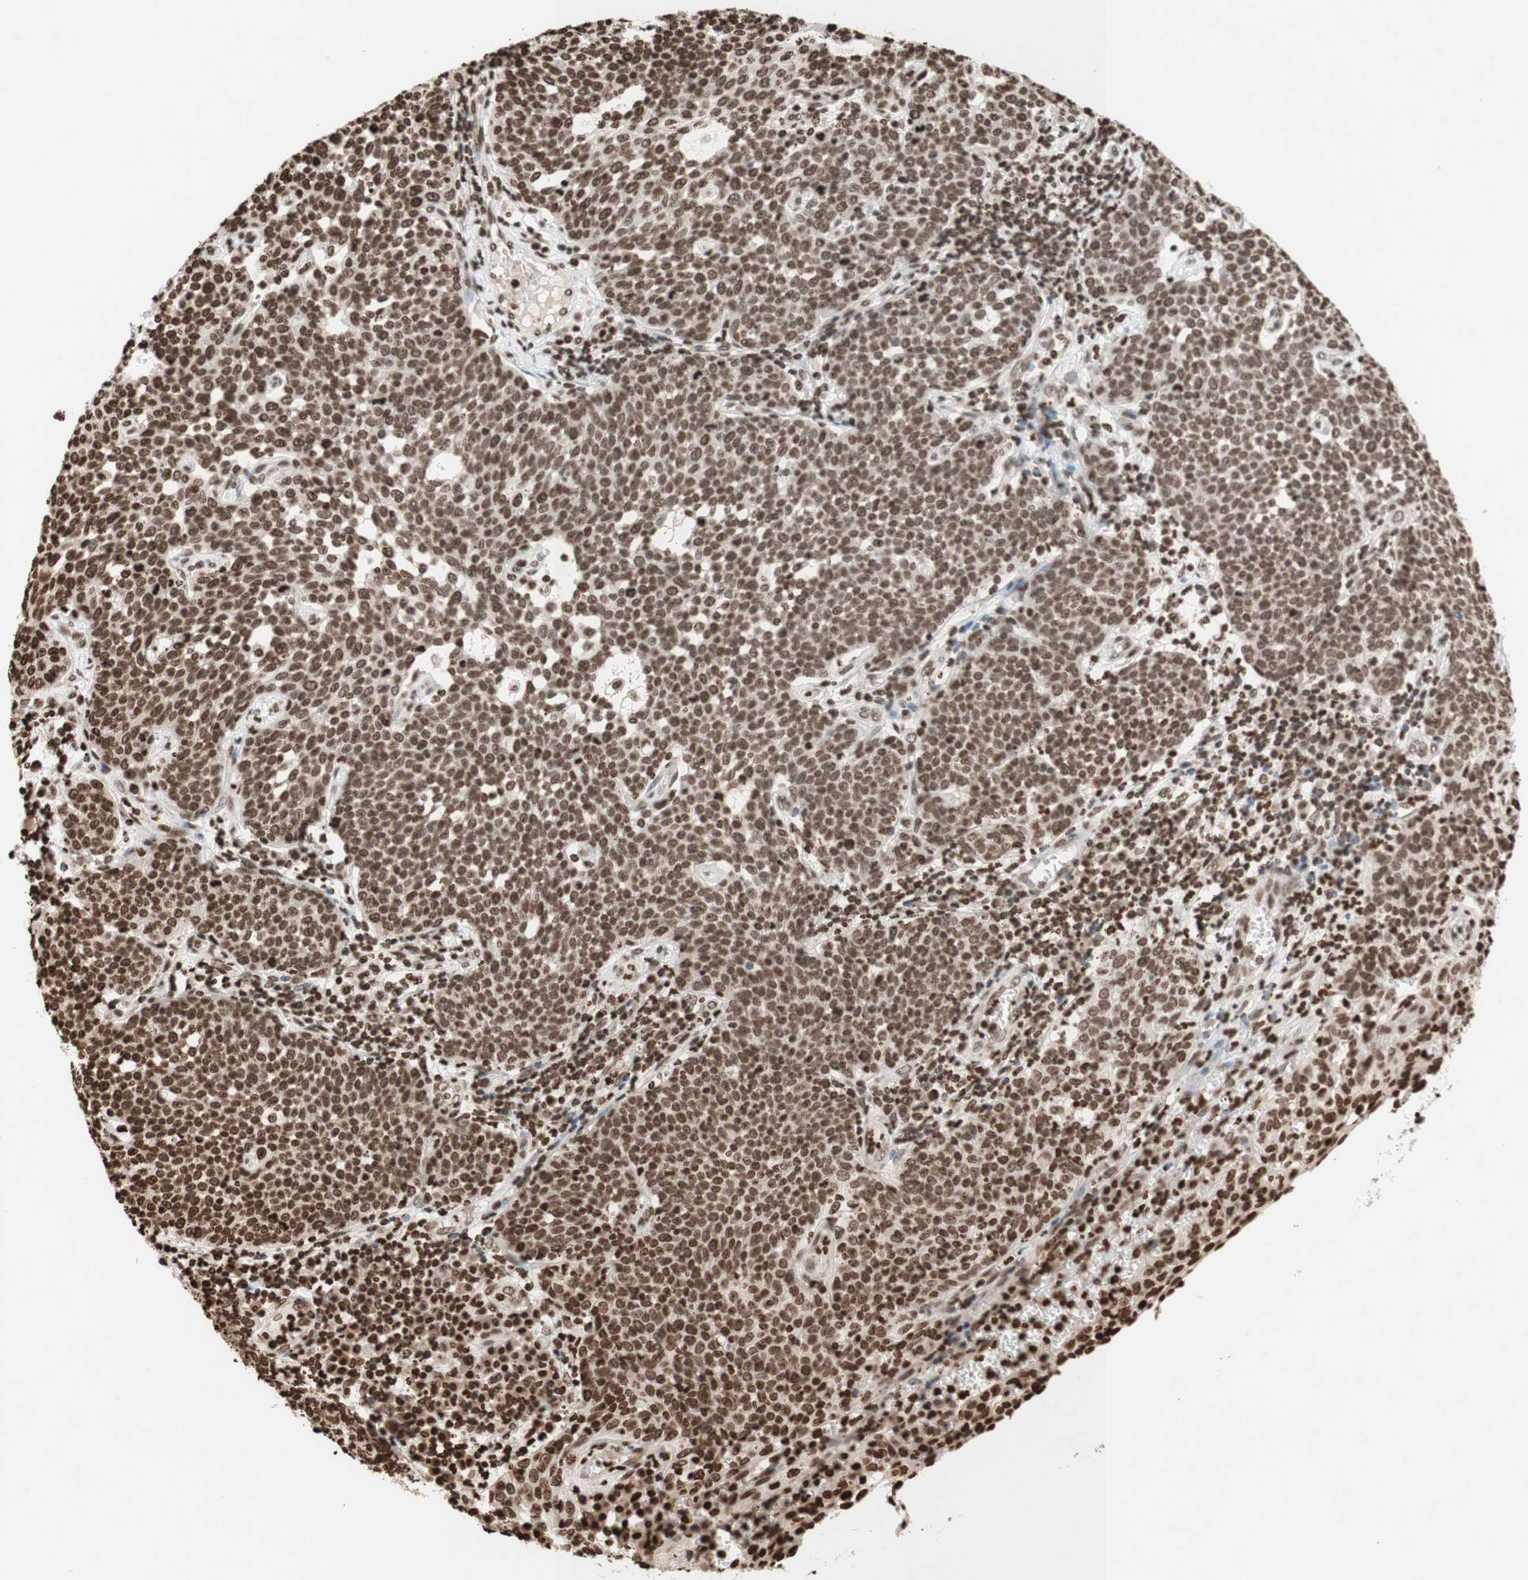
{"staining": {"intensity": "moderate", "quantity": ">75%", "location": "nuclear"}, "tissue": "cervical cancer", "cell_type": "Tumor cells", "image_type": "cancer", "snomed": [{"axis": "morphology", "description": "Squamous cell carcinoma, NOS"}, {"axis": "topography", "description": "Cervix"}], "caption": "A photomicrograph showing moderate nuclear expression in approximately >75% of tumor cells in squamous cell carcinoma (cervical), as visualized by brown immunohistochemical staining.", "gene": "NCOA3", "patient": {"sex": "female", "age": 34}}